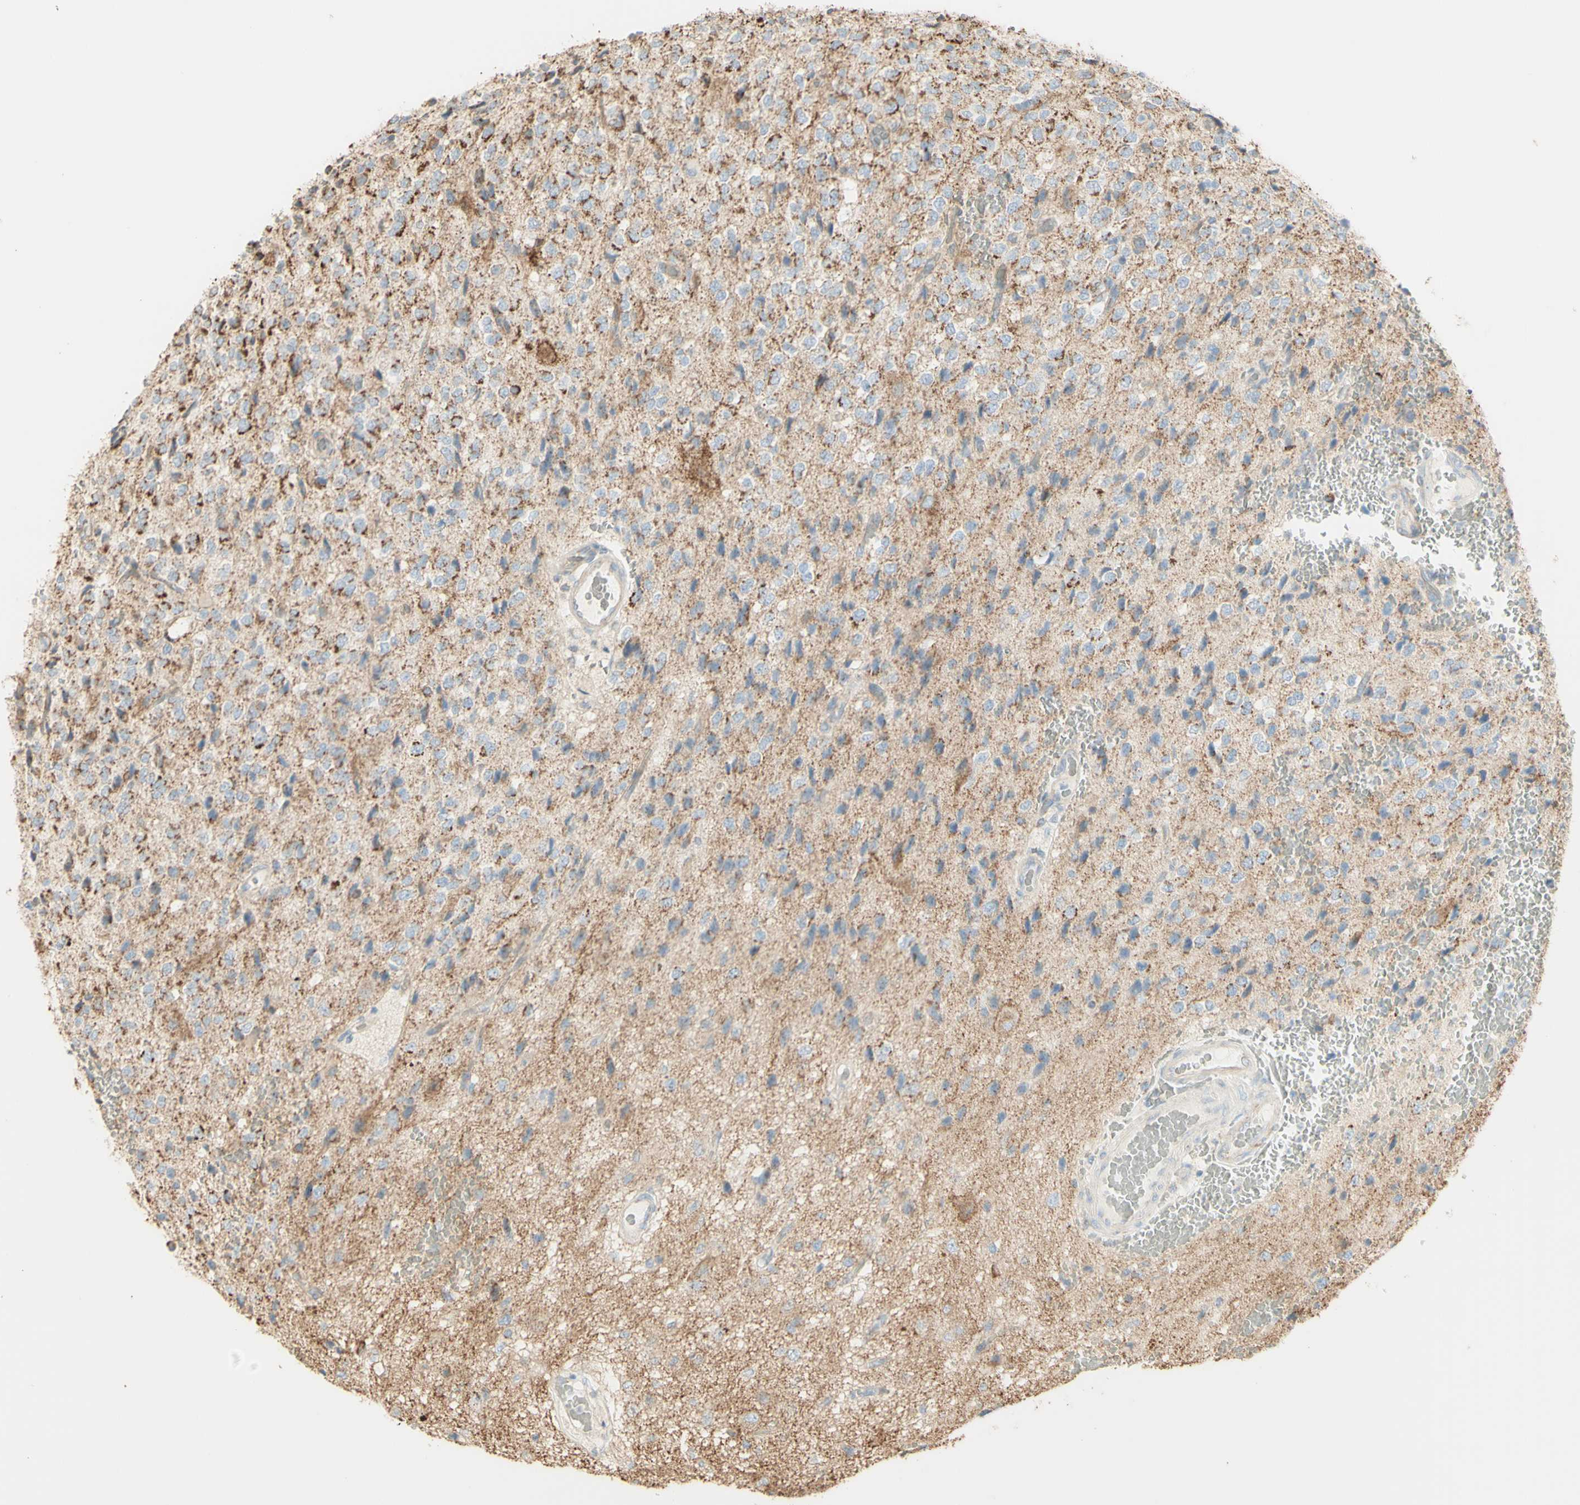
{"staining": {"intensity": "moderate", "quantity": "25%-75%", "location": "cytoplasmic/membranous"}, "tissue": "glioma", "cell_type": "Tumor cells", "image_type": "cancer", "snomed": [{"axis": "morphology", "description": "Glioma, malignant, High grade"}, {"axis": "topography", "description": "pancreas cauda"}], "caption": "High-magnification brightfield microscopy of malignant glioma (high-grade) stained with DAB (3,3'-diaminobenzidine) (brown) and counterstained with hematoxylin (blue). tumor cells exhibit moderate cytoplasmic/membranous positivity is present in approximately25%-75% of cells. (DAB (3,3'-diaminobenzidine) = brown stain, brightfield microscopy at high magnification).", "gene": "LETM1", "patient": {"sex": "male", "age": 60}}